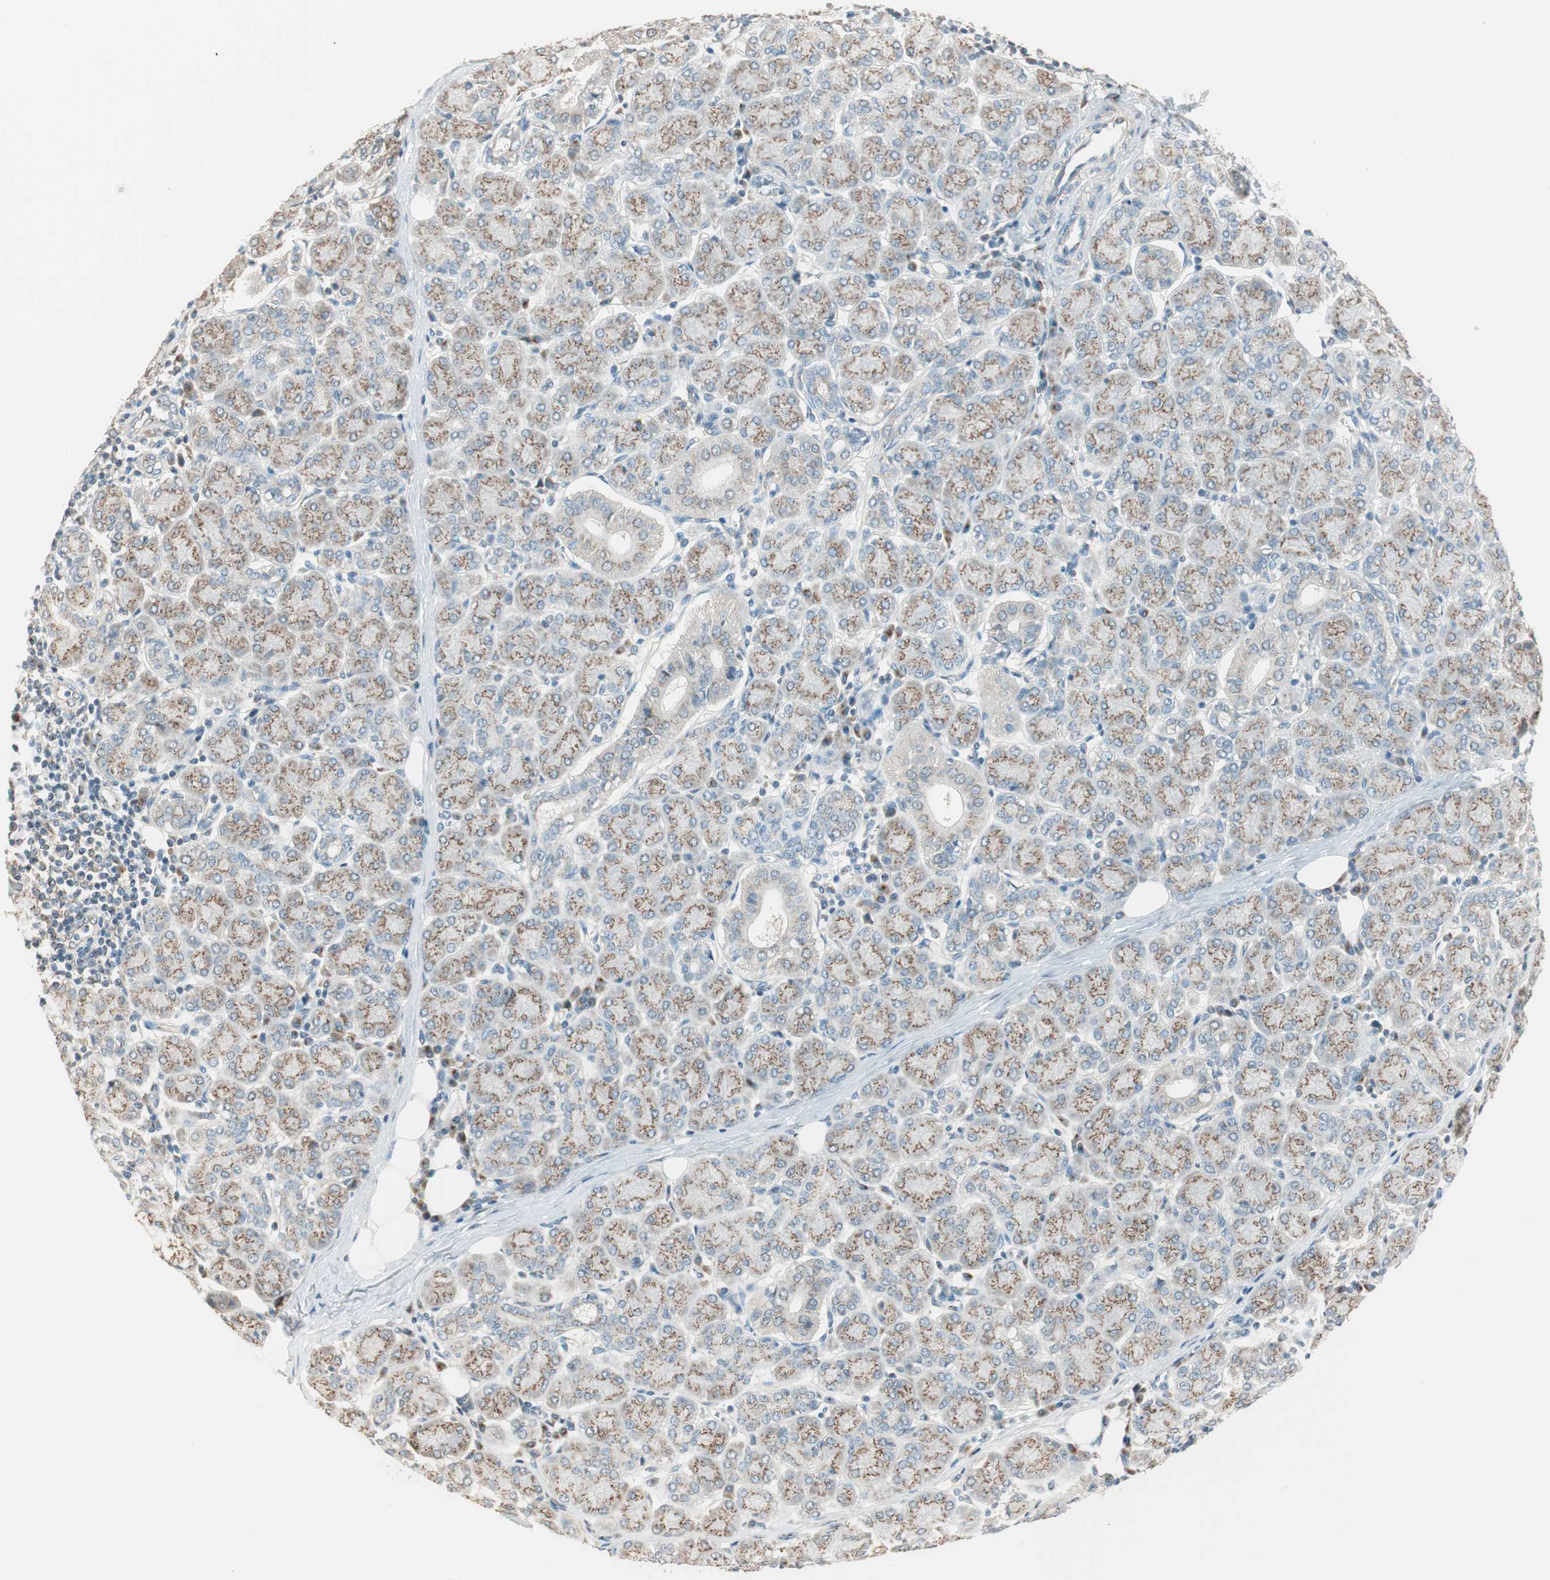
{"staining": {"intensity": "moderate", "quantity": "25%-75%", "location": "cytoplasmic/membranous"}, "tissue": "salivary gland", "cell_type": "Glandular cells", "image_type": "normal", "snomed": [{"axis": "morphology", "description": "Normal tissue, NOS"}, {"axis": "morphology", "description": "Inflammation, NOS"}, {"axis": "topography", "description": "Lymph node"}, {"axis": "topography", "description": "Salivary gland"}], "caption": "Immunohistochemical staining of benign salivary gland reveals 25%-75% levels of moderate cytoplasmic/membranous protein staining in about 25%-75% of glandular cells.", "gene": "SEC16A", "patient": {"sex": "male", "age": 3}}